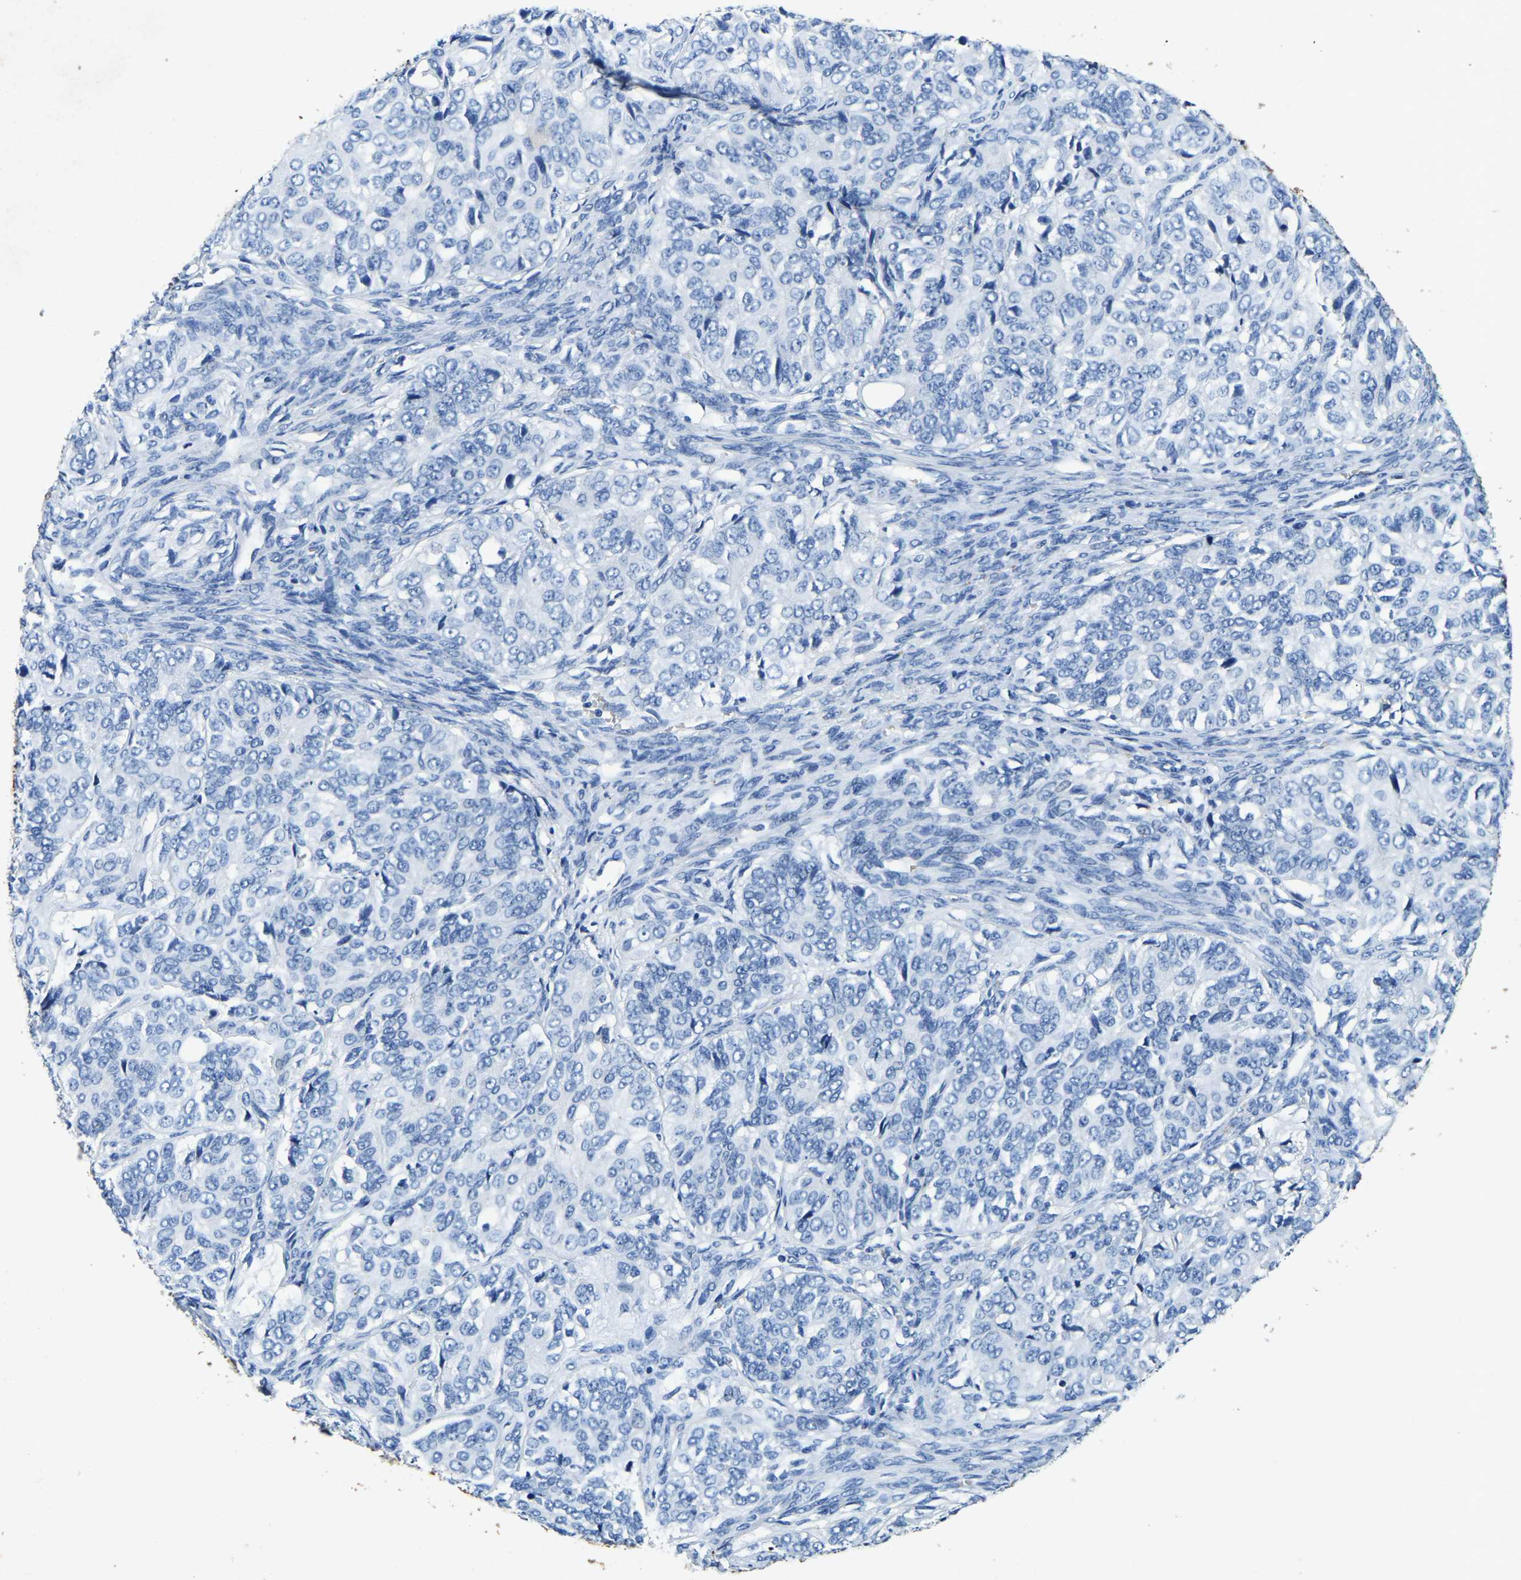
{"staining": {"intensity": "negative", "quantity": "none", "location": "none"}, "tissue": "ovarian cancer", "cell_type": "Tumor cells", "image_type": "cancer", "snomed": [{"axis": "morphology", "description": "Carcinoma, endometroid"}, {"axis": "topography", "description": "Ovary"}], "caption": "Tumor cells are negative for brown protein staining in ovarian cancer (endometroid carcinoma).", "gene": "UBN2", "patient": {"sex": "female", "age": 51}}